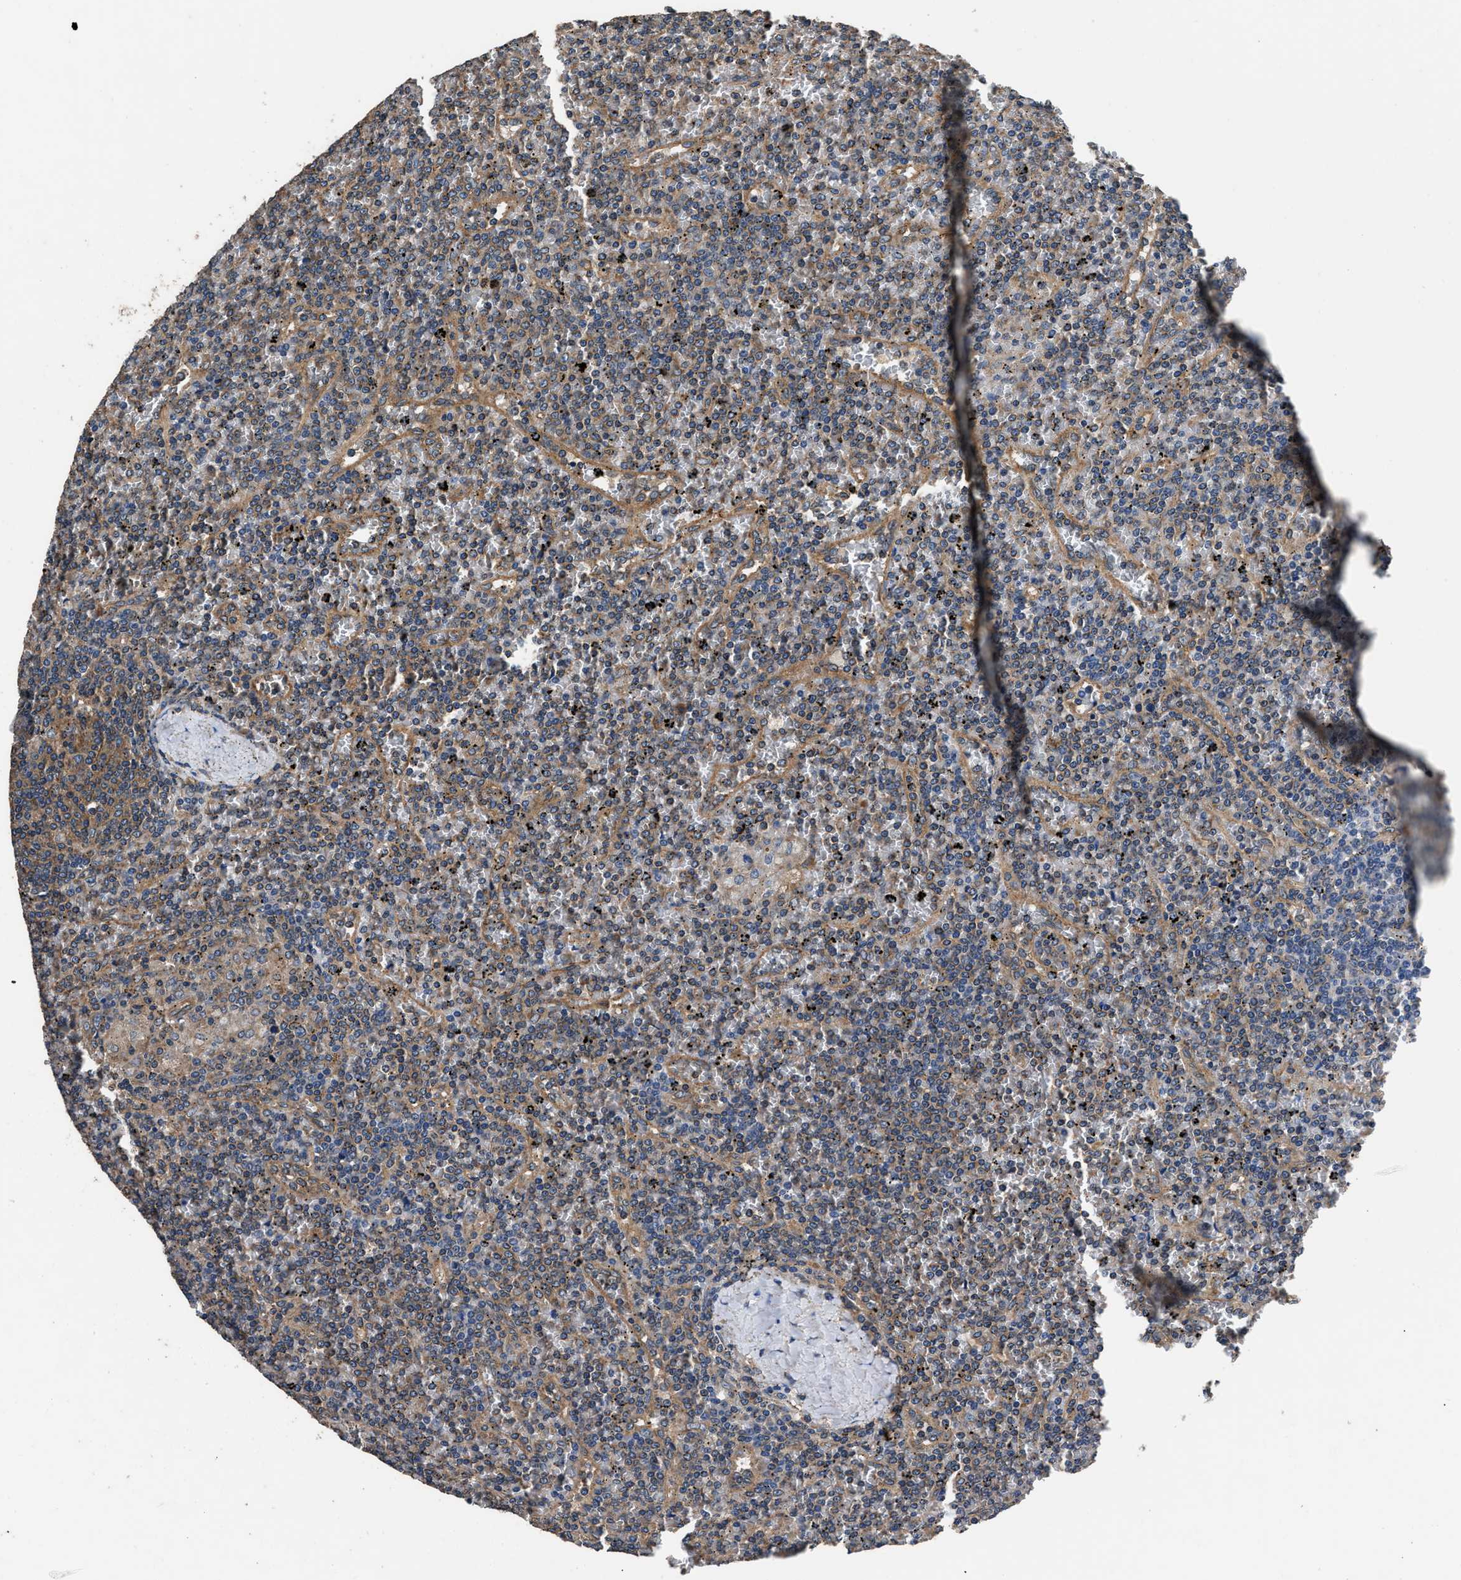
{"staining": {"intensity": "weak", "quantity": "25%-75%", "location": "cytoplasmic/membranous"}, "tissue": "lymphoma", "cell_type": "Tumor cells", "image_type": "cancer", "snomed": [{"axis": "morphology", "description": "Malignant lymphoma, non-Hodgkin's type, Low grade"}, {"axis": "topography", "description": "Spleen"}], "caption": "High-magnification brightfield microscopy of lymphoma stained with DAB (3,3'-diaminobenzidine) (brown) and counterstained with hematoxylin (blue). tumor cells exhibit weak cytoplasmic/membranous staining is seen in about25%-75% of cells.", "gene": "DHRS7B", "patient": {"sex": "female", "age": 19}}